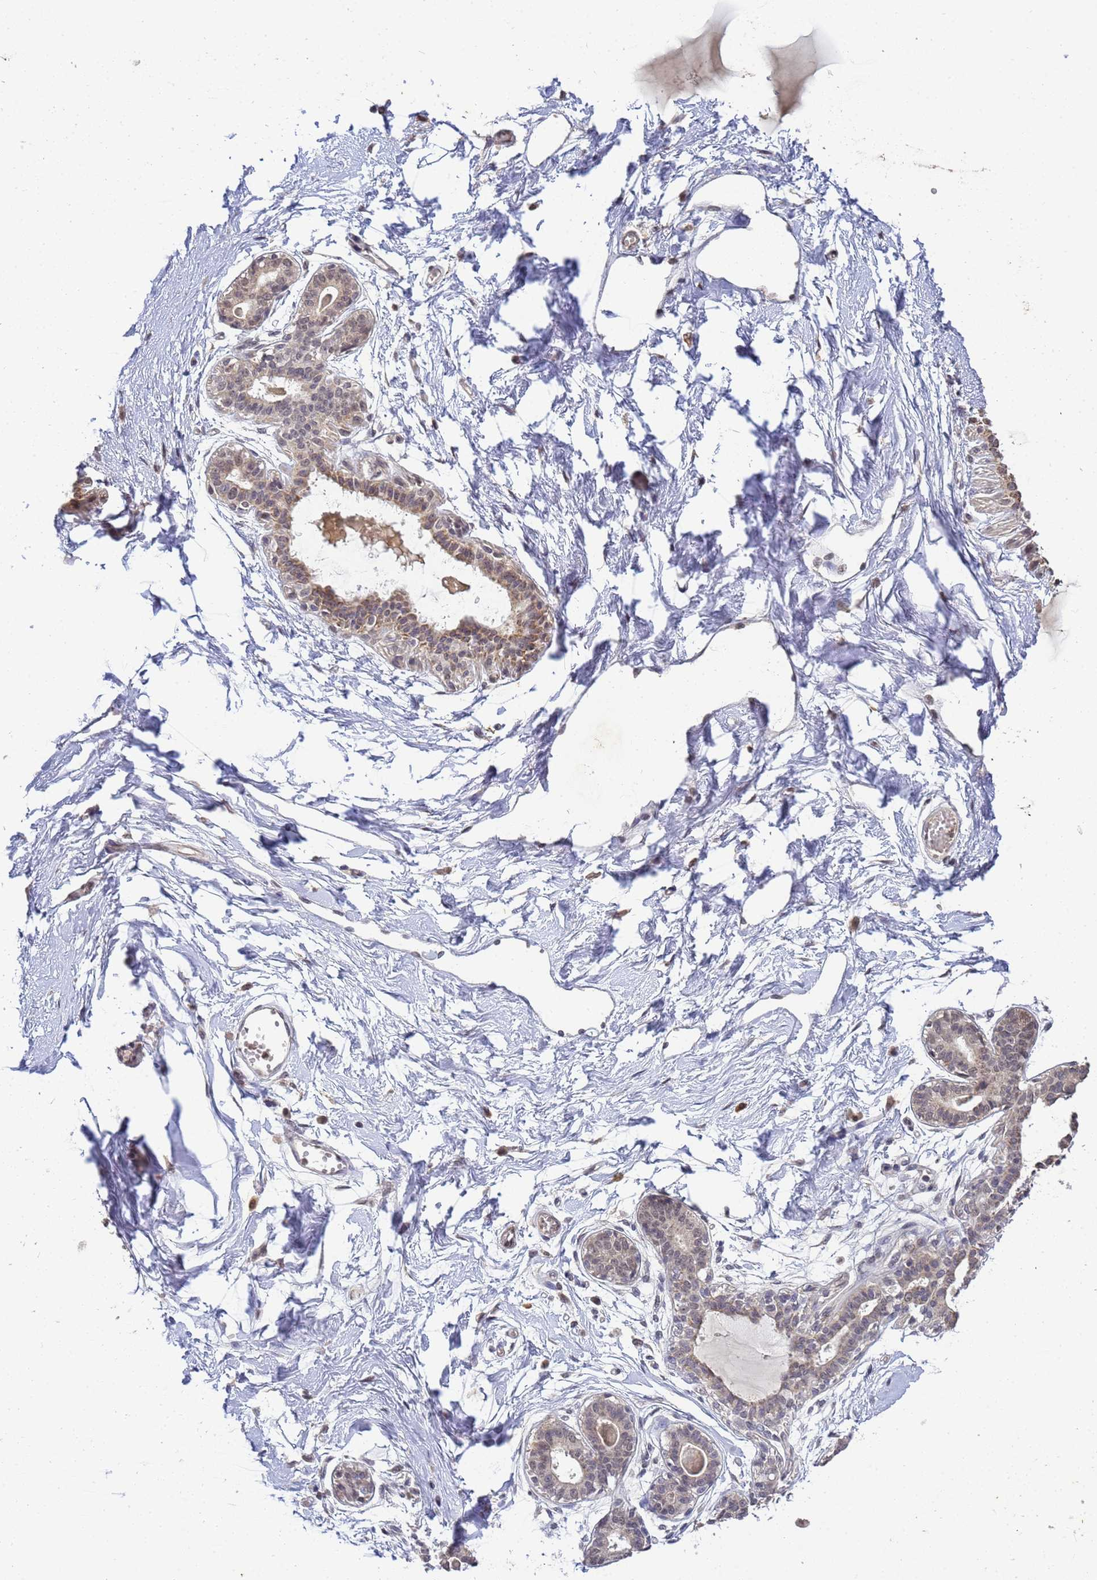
{"staining": {"intensity": "negative", "quantity": "none", "location": "none"}, "tissue": "breast", "cell_type": "Adipocytes", "image_type": "normal", "snomed": [{"axis": "morphology", "description": "Normal tissue, NOS"}, {"axis": "topography", "description": "Breast"}], "caption": "Immunohistochemical staining of normal human breast reveals no significant expression in adipocytes.", "gene": "MYL7", "patient": {"sex": "female", "age": 45}}